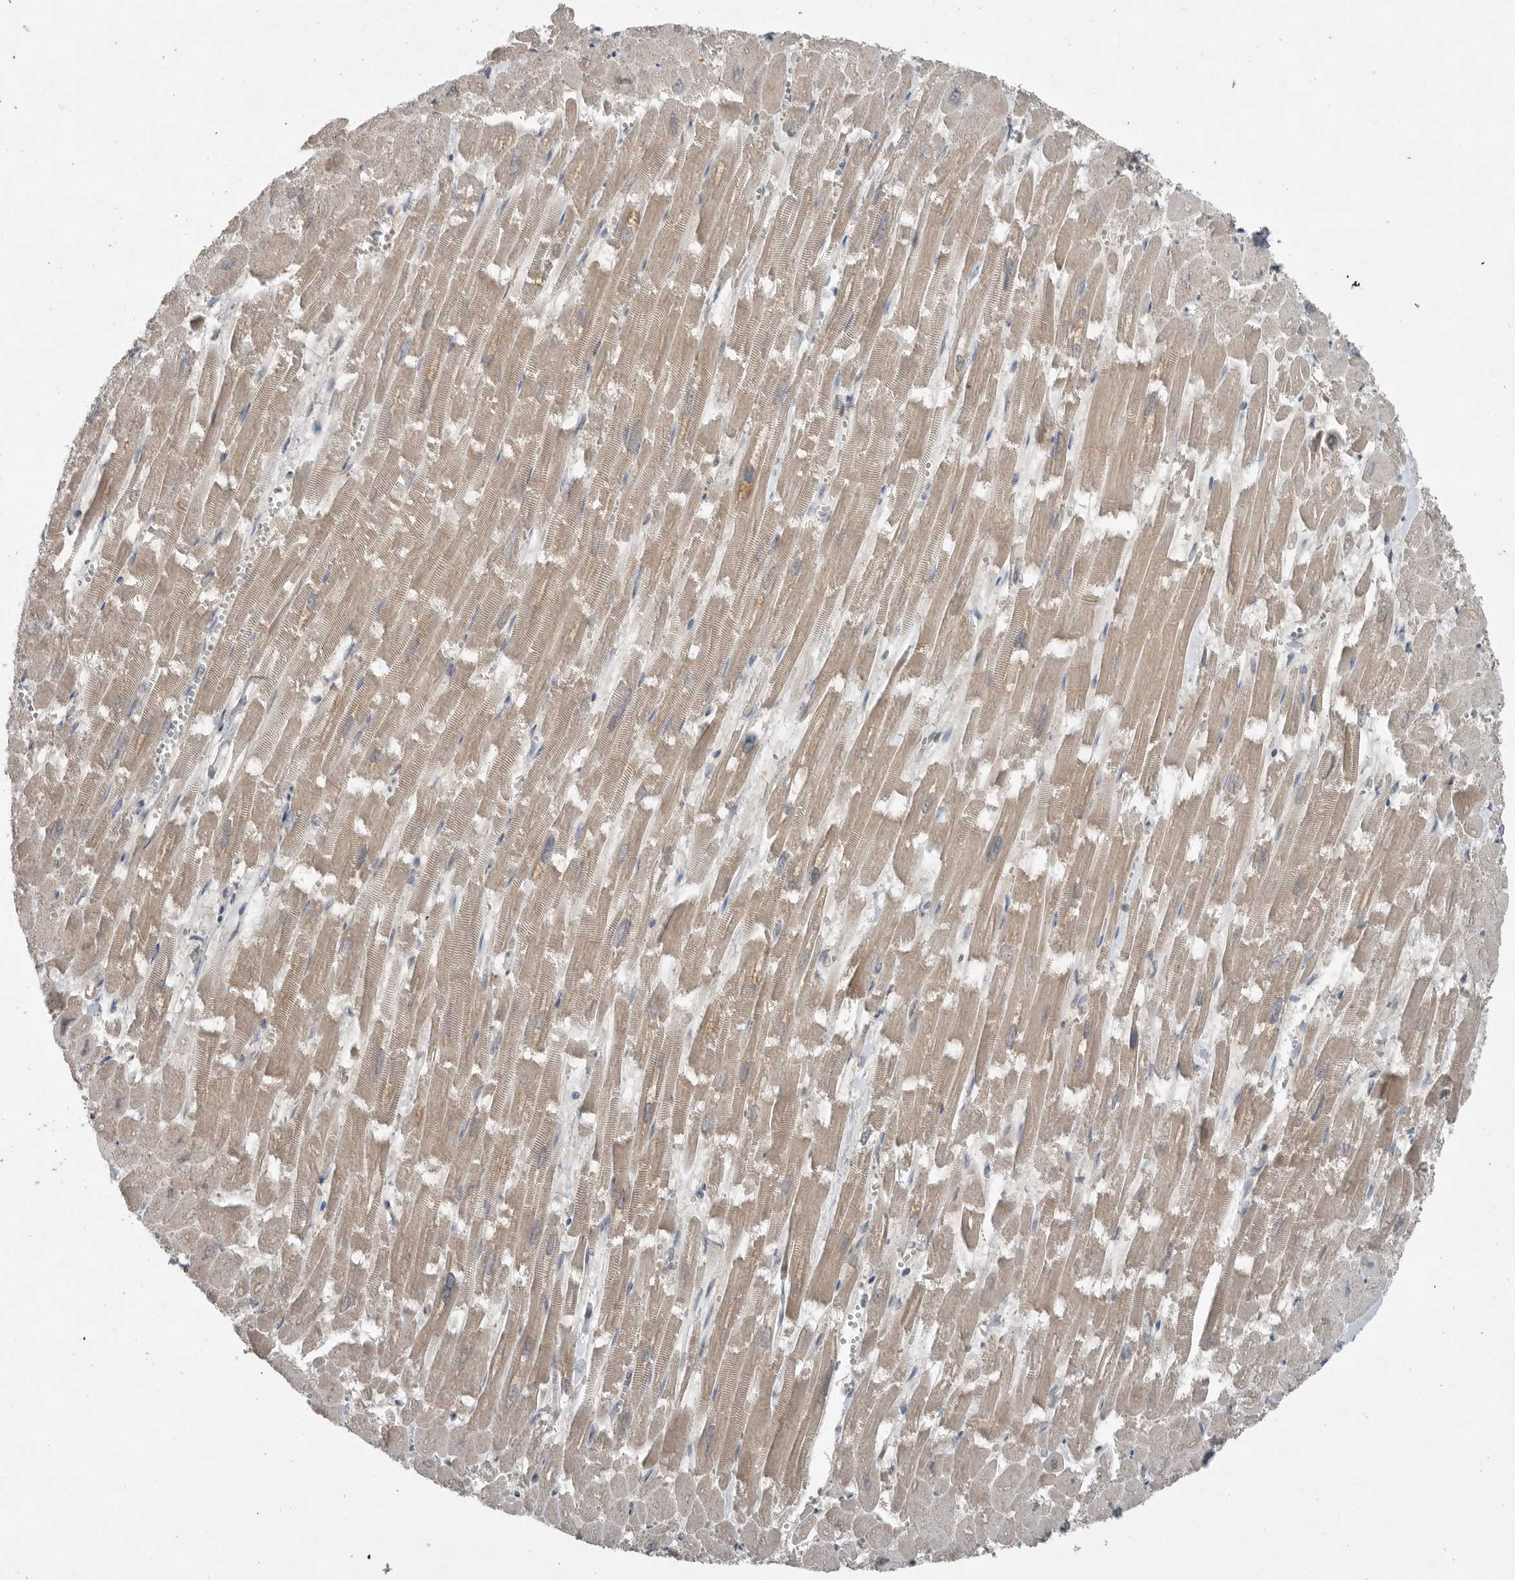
{"staining": {"intensity": "moderate", "quantity": "<25%", "location": "cytoplasmic/membranous"}, "tissue": "heart muscle", "cell_type": "Cardiomyocytes", "image_type": "normal", "snomed": [{"axis": "morphology", "description": "Normal tissue, NOS"}, {"axis": "topography", "description": "Heart"}], "caption": "Immunohistochemistry (IHC) of benign heart muscle shows low levels of moderate cytoplasmic/membranous staining in approximately <25% of cardiomyocytes. Using DAB (brown) and hematoxylin (blue) stains, captured at high magnification using brightfield microscopy.", "gene": "MFAP3L", "patient": {"sex": "male", "age": 54}}